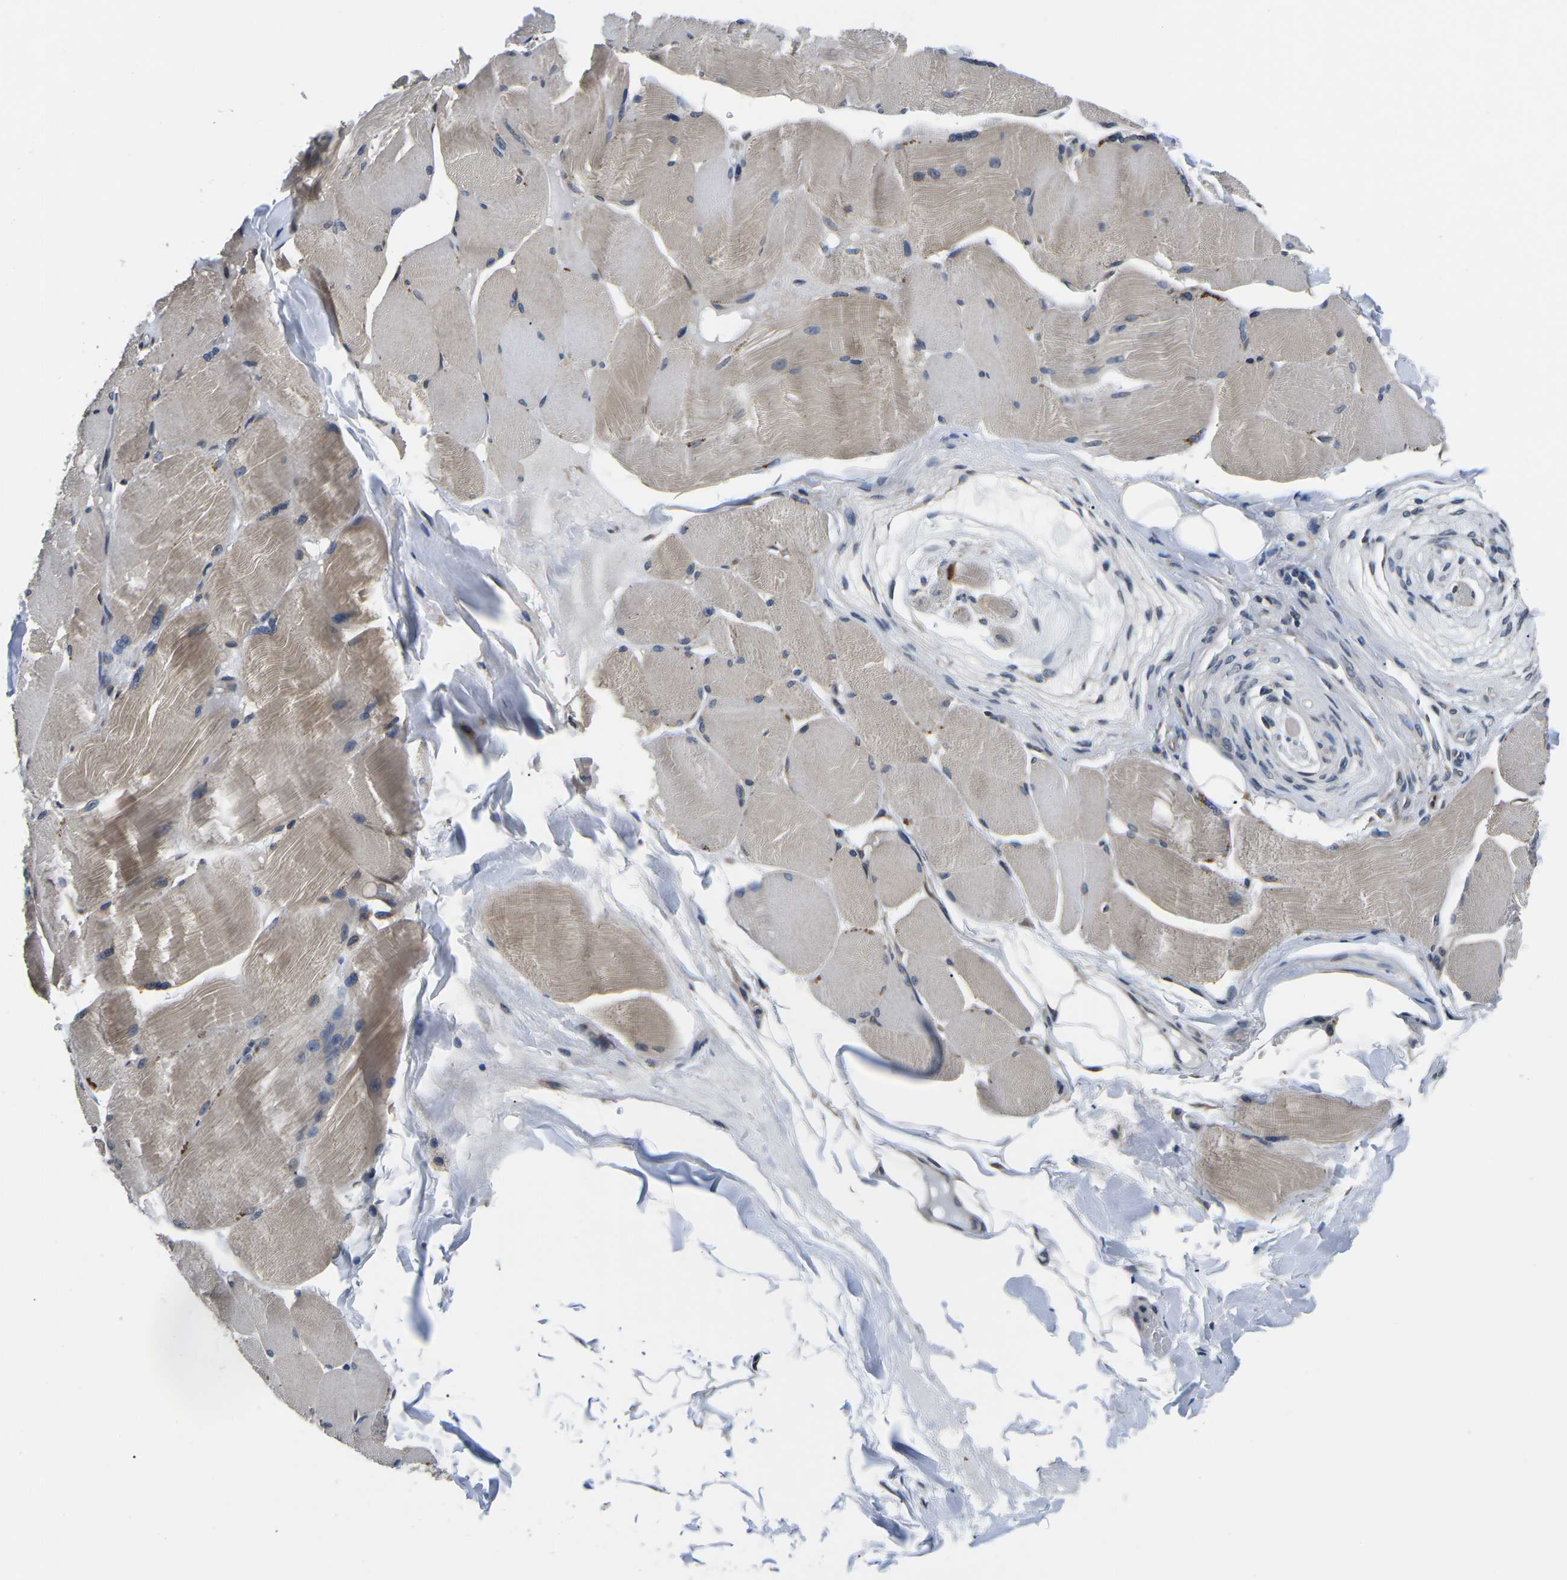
{"staining": {"intensity": "weak", "quantity": ">75%", "location": "cytoplasmic/membranous"}, "tissue": "skeletal muscle", "cell_type": "Myocytes", "image_type": "normal", "snomed": [{"axis": "morphology", "description": "Normal tissue, NOS"}, {"axis": "topography", "description": "Skin"}, {"axis": "topography", "description": "Skeletal muscle"}], "caption": "Myocytes exhibit low levels of weak cytoplasmic/membranous staining in about >75% of cells in unremarkable skeletal muscle. The staining was performed using DAB, with brown indicating positive protein expression. Nuclei are stained blue with hematoxylin.", "gene": "SNX10", "patient": {"sex": "male", "age": 83}}